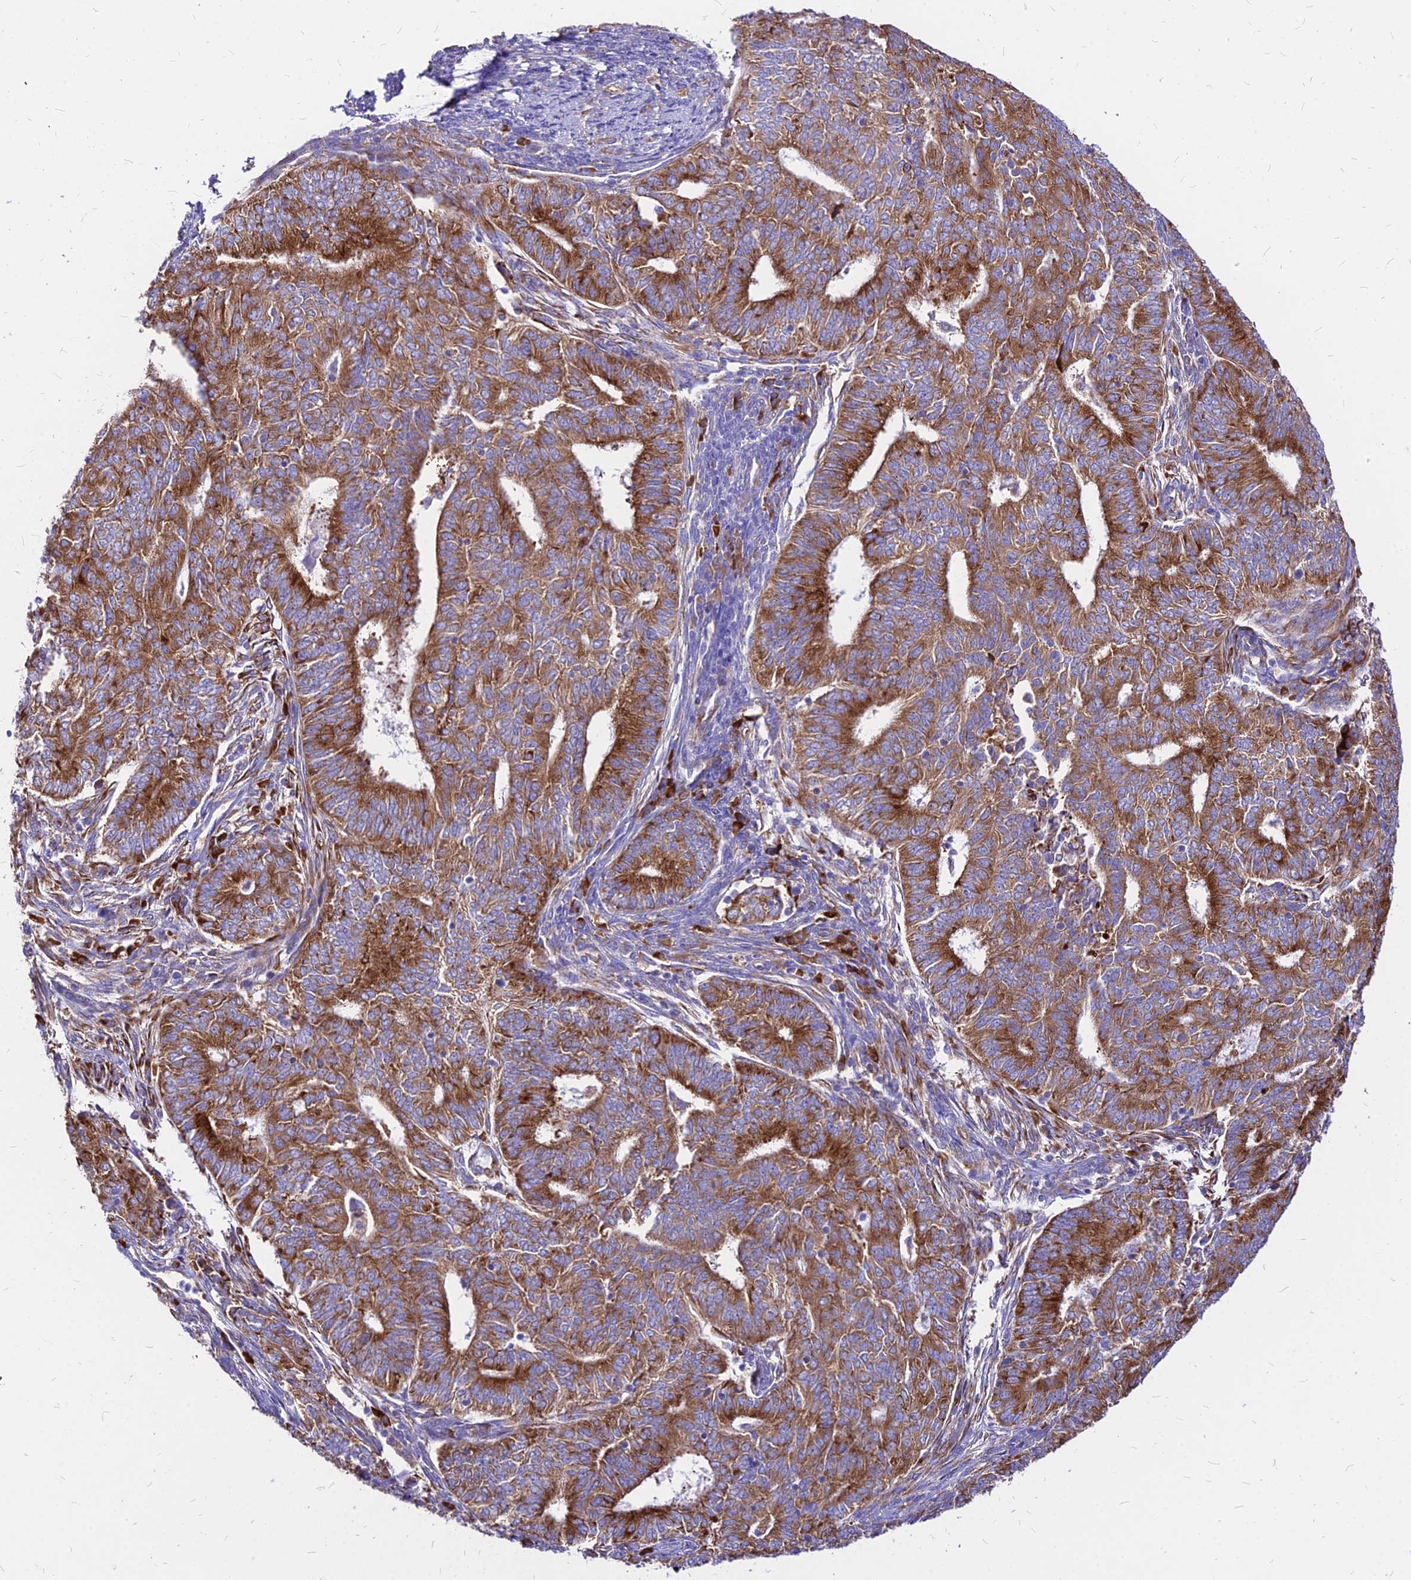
{"staining": {"intensity": "strong", "quantity": ">75%", "location": "cytoplasmic/membranous"}, "tissue": "endometrial cancer", "cell_type": "Tumor cells", "image_type": "cancer", "snomed": [{"axis": "morphology", "description": "Adenocarcinoma, NOS"}, {"axis": "topography", "description": "Endometrium"}], "caption": "Brown immunohistochemical staining in endometrial adenocarcinoma displays strong cytoplasmic/membranous expression in approximately >75% of tumor cells.", "gene": "RPL19", "patient": {"sex": "female", "age": 62}}